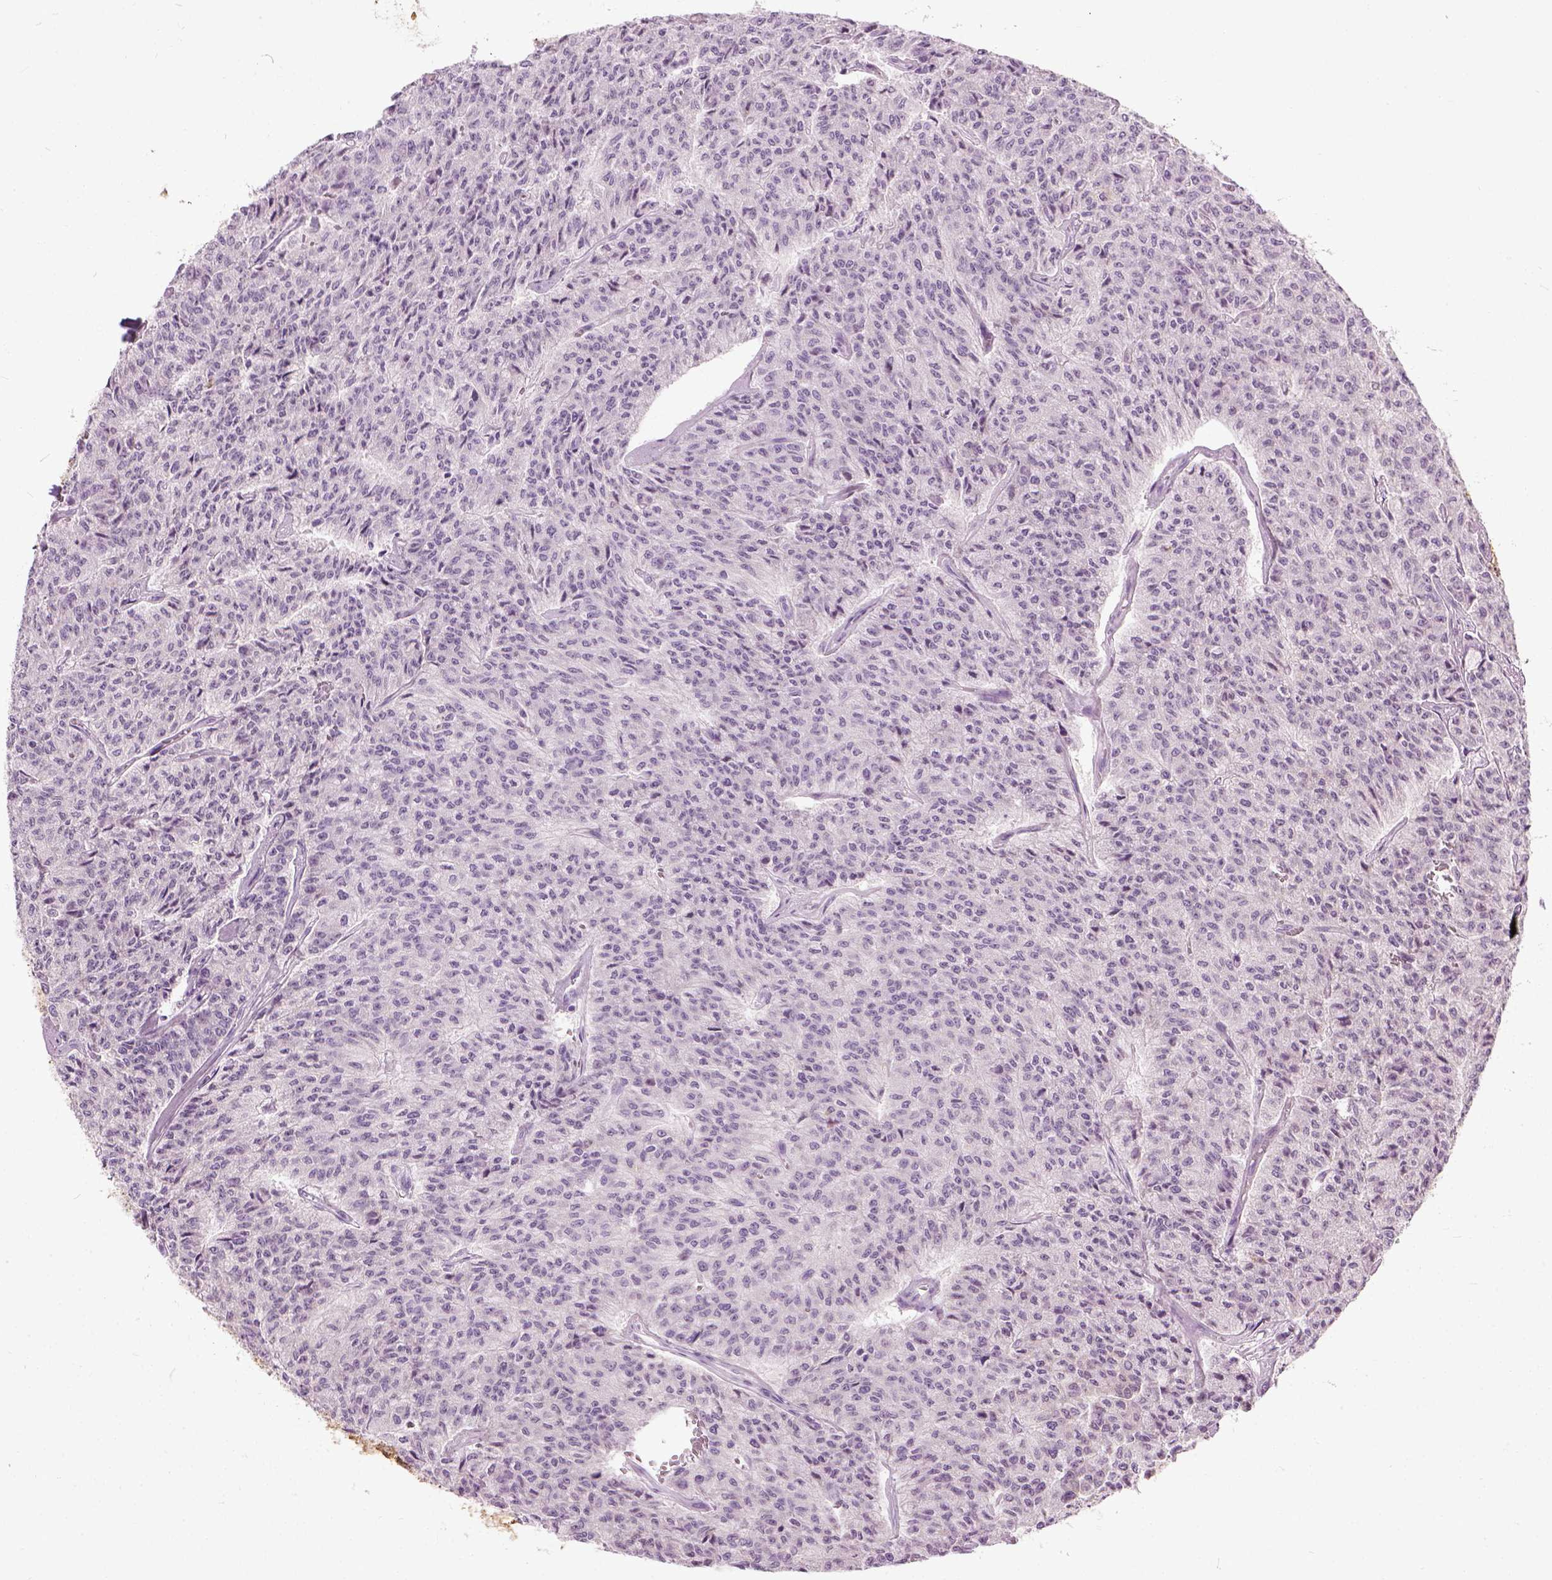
{"staining": {"intensity": "weak", "quantity": "<25%", "location": "cytoplasmic/membranous,nuclear"}, "tissue": "carcinoid", "cell_type": "Tumor cells", "image_type": "cancer", "snomed": [{"axis": "morphology", "description": "Carcinoid, malignant, NOS"}, {"axis": "topography", "description": "Lung"}], "caption": "This micrograph is of malignant carcinoid stained with immunohistochemistry to label a protein in brown with the nuclei are counter-stained blue. There is no staining in tumor cells.", "gene": "MAPT", "patient": {"sex": "male", "age": 71}}